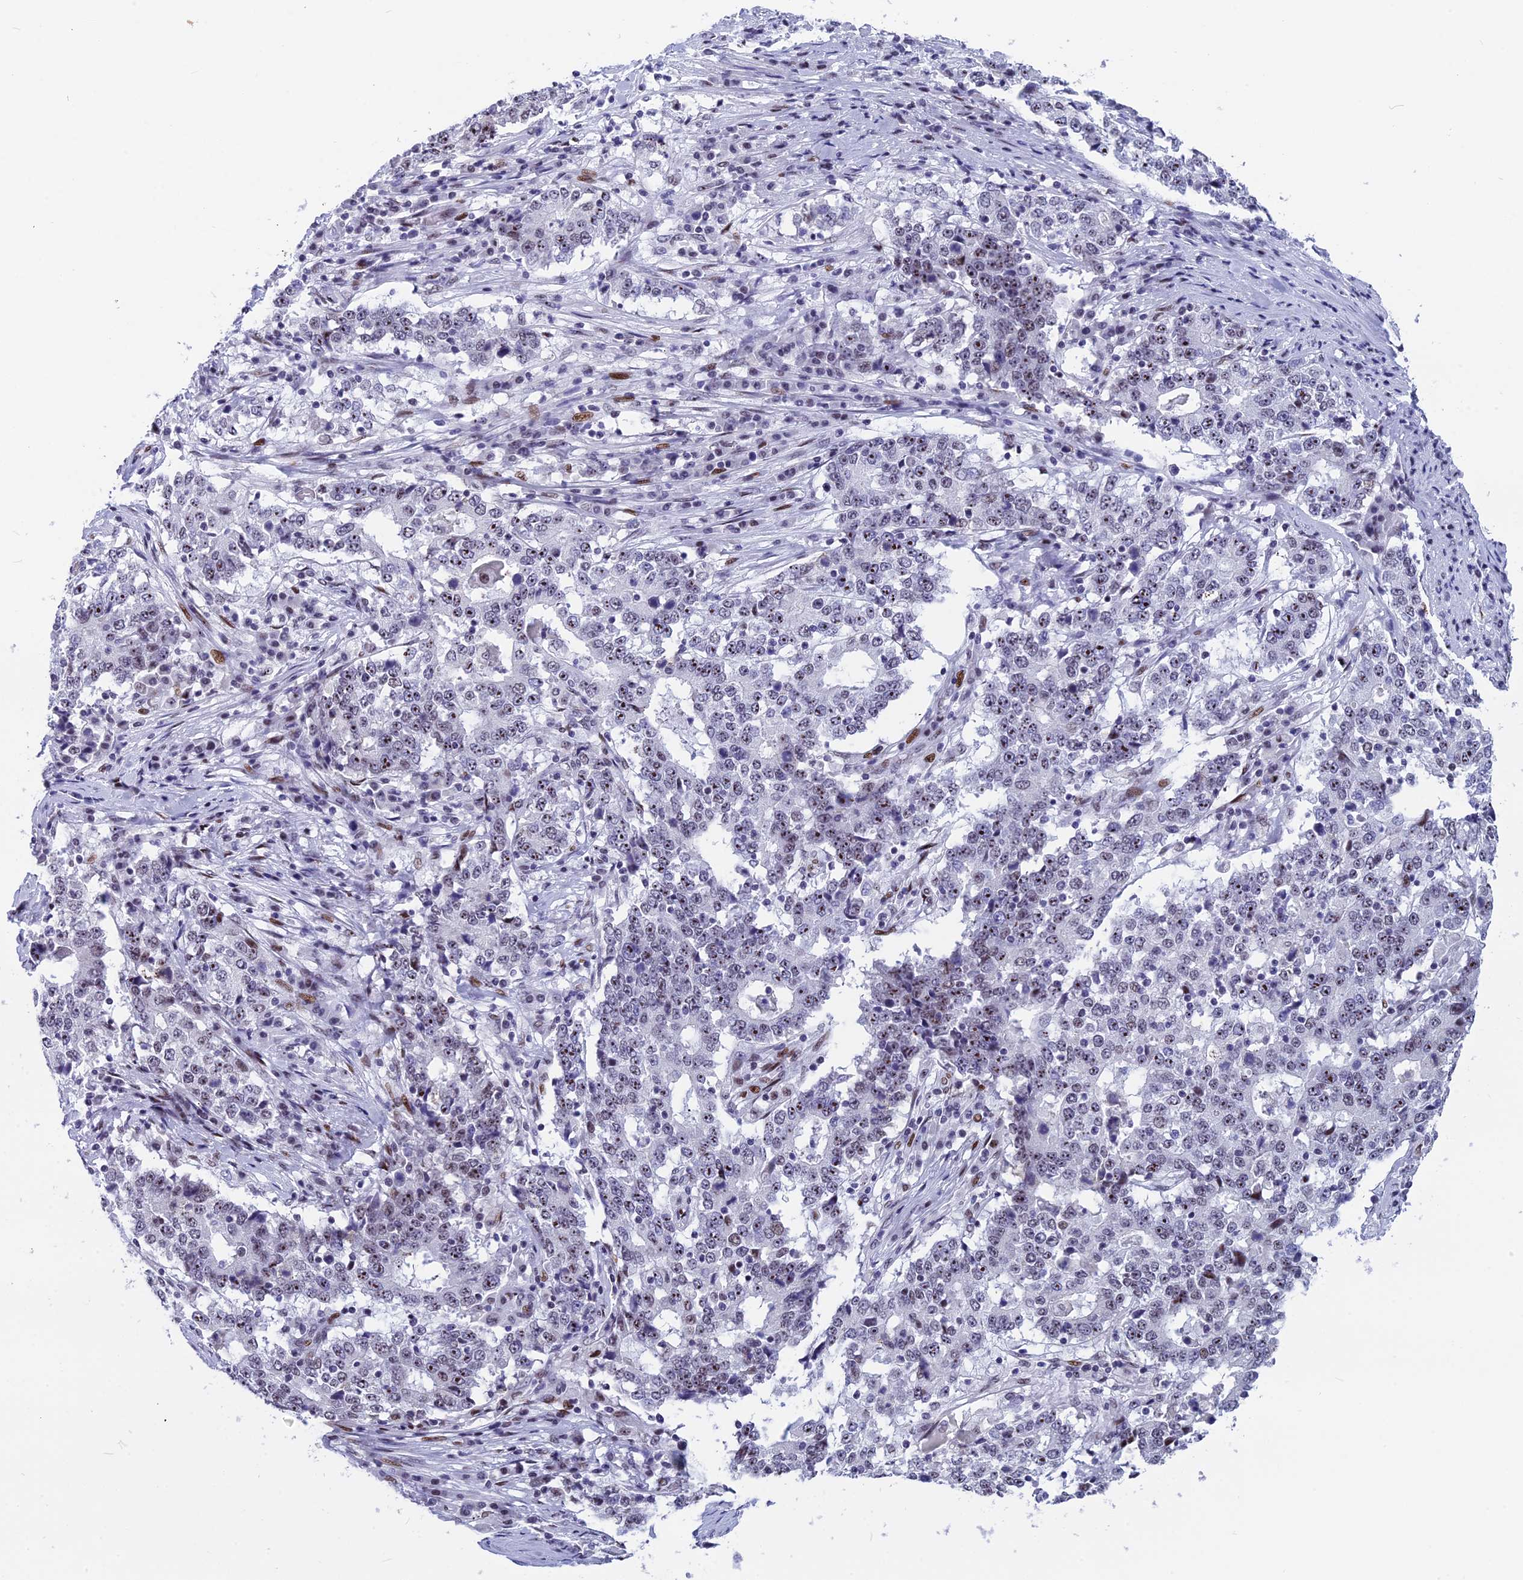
{"staining": {"intensity": "moderate", "quantity": "25%-75%", "location": "nuclear"}, "tissue": "stomach cancer", "cell_type": "Tumor cells", "image_type": "cancer", "snomed": [{"axis": "morphology", "description": "Adenocarcinoma, NOS"}, {"axis": "topography", "description": "Stomach"}], "caption": "Human stomach adenocarcinoma stained with a brown dye shows moderate nuclear positive positivity in about 25%-75% of tumor cells.", "gene": "NSA2", "patient": {"sex": "male", "age": 59}}